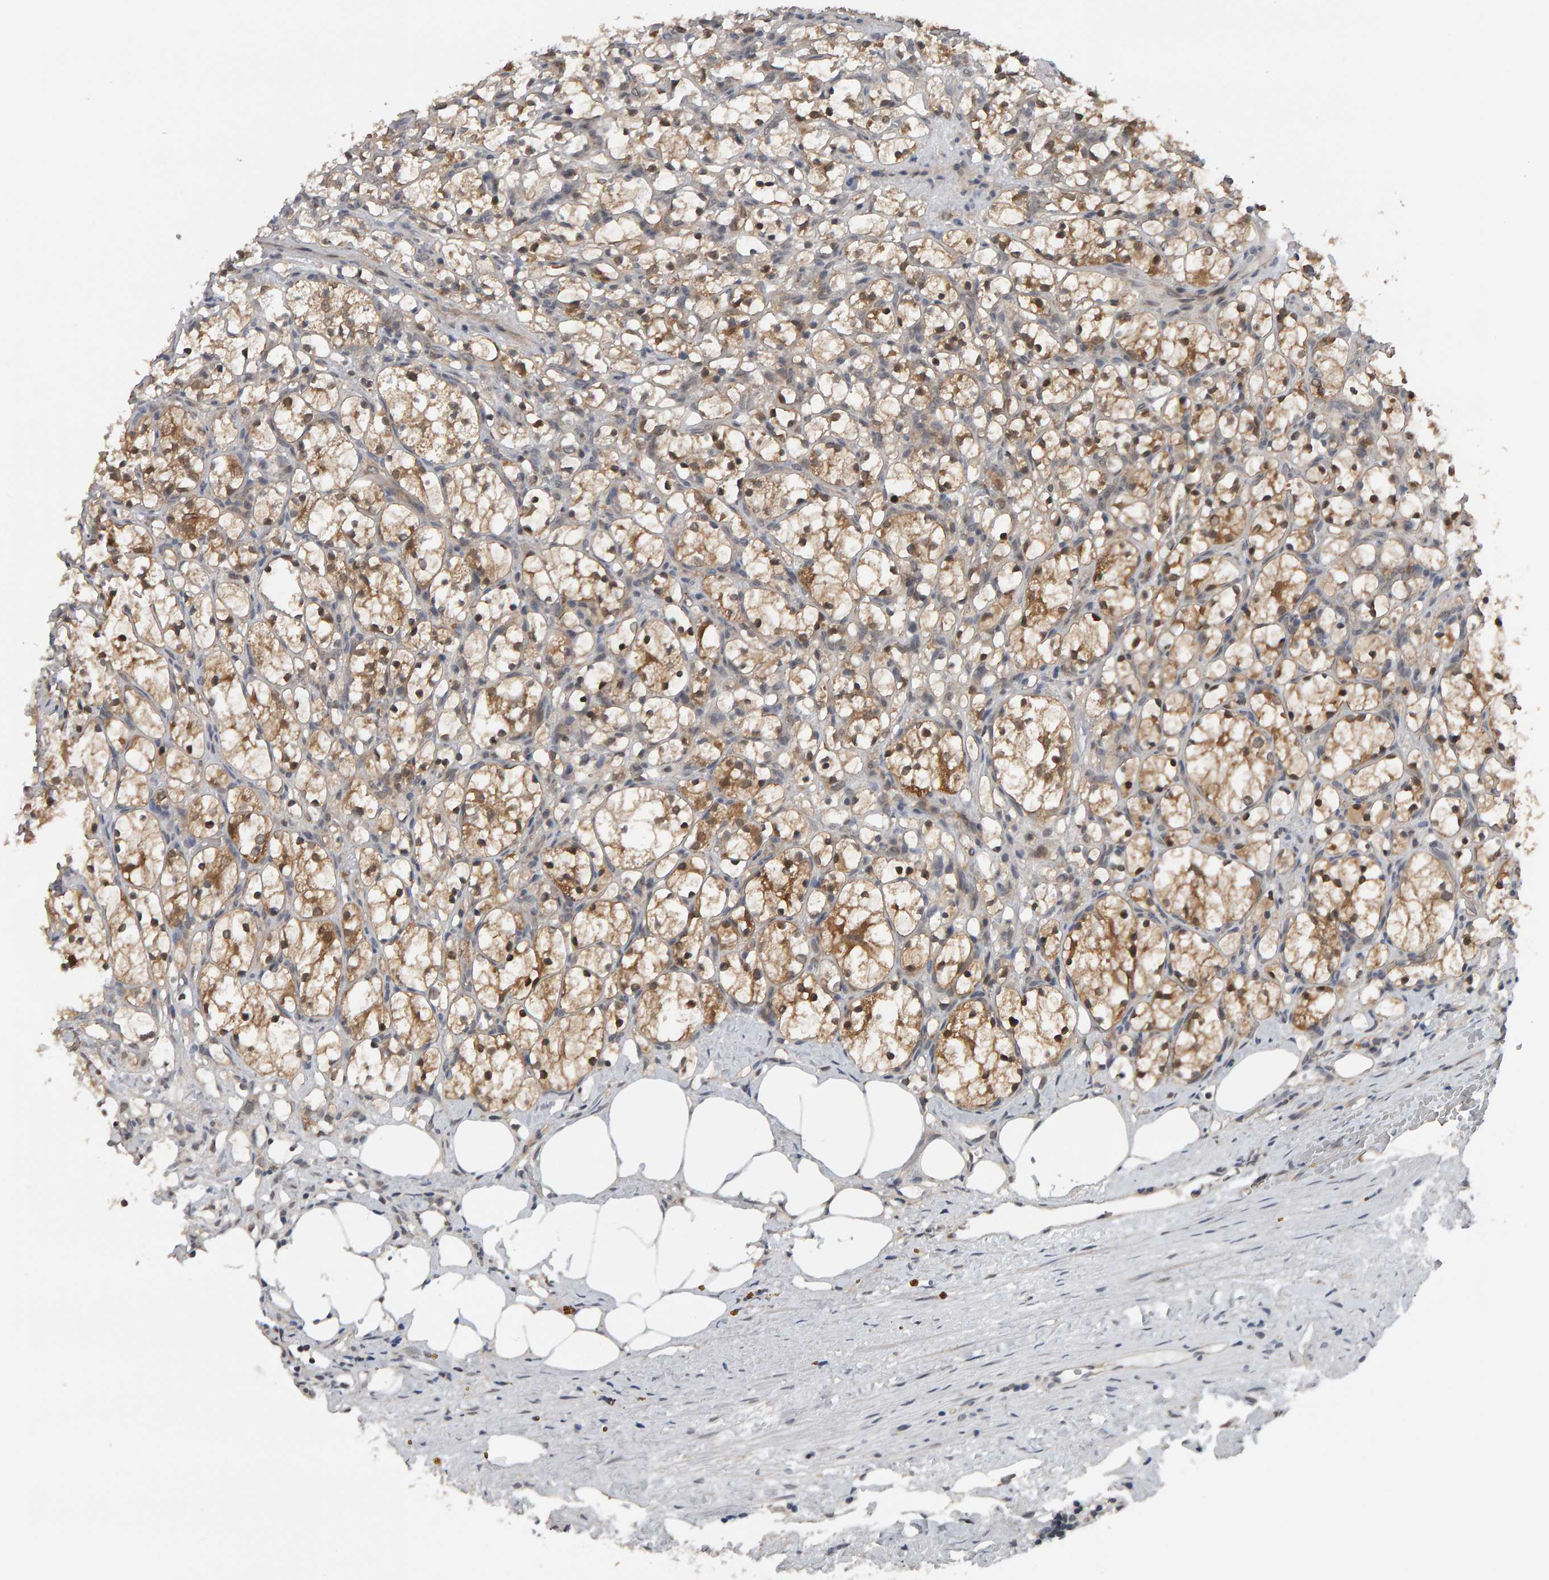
{"staining": {"intensity": "moderate", "quantity": "<25%", "location": "cytoplasmic/membranous,nuclear"}, "tissue": "renal cancer", "cell_type": "Tumor cells", "image_type": "cancer", "snomed": [{"axis": "morphology", "description": "Adenocarcinoma, NOS"}, {"axis": "topography", "description": "Kidney"}], "caption": "Protein staining by IHC displays moderate cytoplasmic/membranous and nuclear staining in approximately <25% of tumor cells in renal cancer. (DAB (3,3'-diaminobenzidine) IHC with brightfield microscopy, high magnification).", "gene": "COASY", "patient": {"sex": "female", "age": 69}}